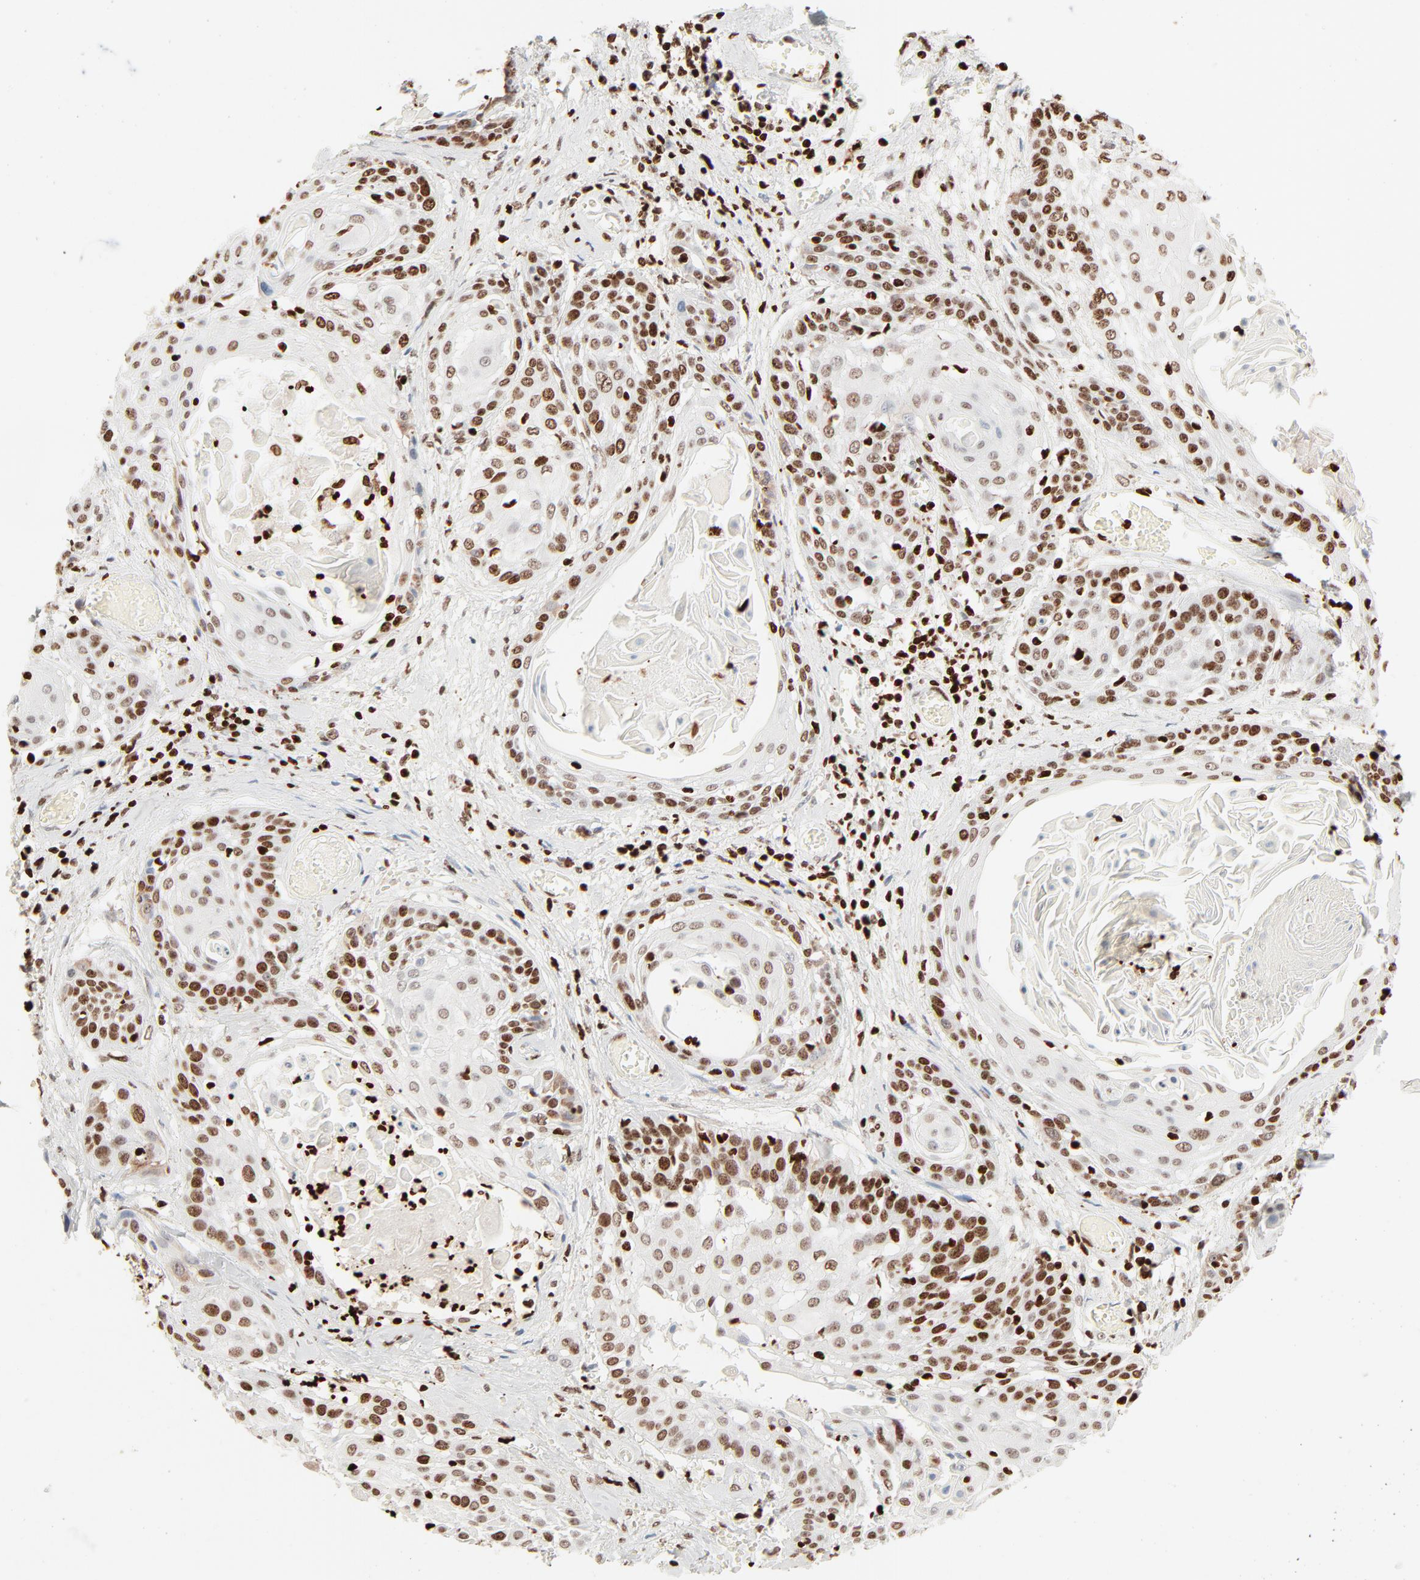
{"staining": {"intensity": "moderate", "quantity": ">75%", "location": "nuclear"}, "tissue": "cervical cancer", "cell_type": "Tumor cells", "image_type": "cancer", "snomed": [{"axis": "morphology", "description": "Squamous cell carcinoma, NOS"}, {"axis": "topography", "description": "Cervix"}], "caption": "DAB immunohistochemical staining of human squamous cell carcinoma (cervical) exhibits moderate nuclear protein positivity in about >75% of tumor cells. (Stains: DAB (3,3'-diaminobenzidine) in brown, nuclei in blue, Microscopy: brightfield microscopy at high magnification).", "gene": "HMGB2", "patient": {"sex": "female", "age": 57}}